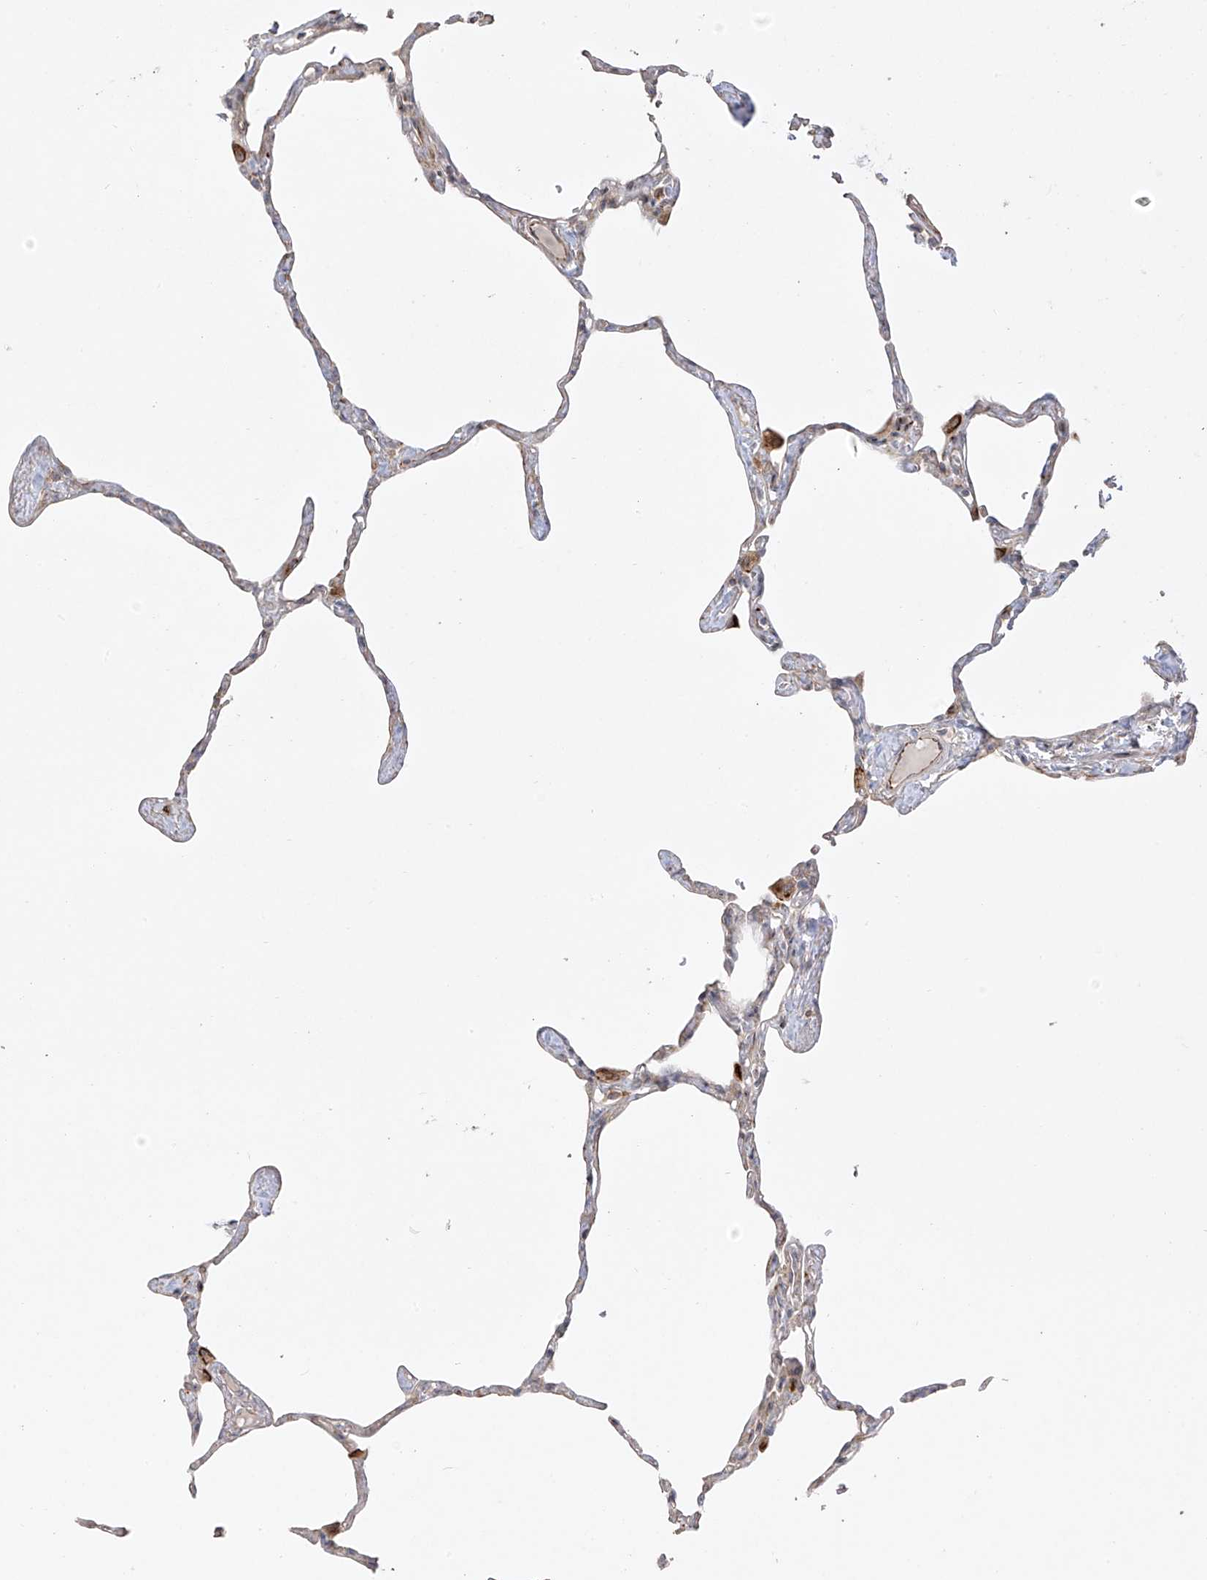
{"staining": {"intensity": "negative", "quantity": "none", "location": "none"}, "tissue": "lung", "cell_type": "Alveolar cells", "image_type": "normal", "snomed": [{"axis": "morphology", "description": "Normal tissue, NOS"}, {"axis": "topography", "description": "Lung"}], "caption": "This is an IHC histopathology image of unremarkable human lung. There is no positivity in alveolar cells.", "gene": "DCDC2", "patient": {"sex": "male", "age": 65}}